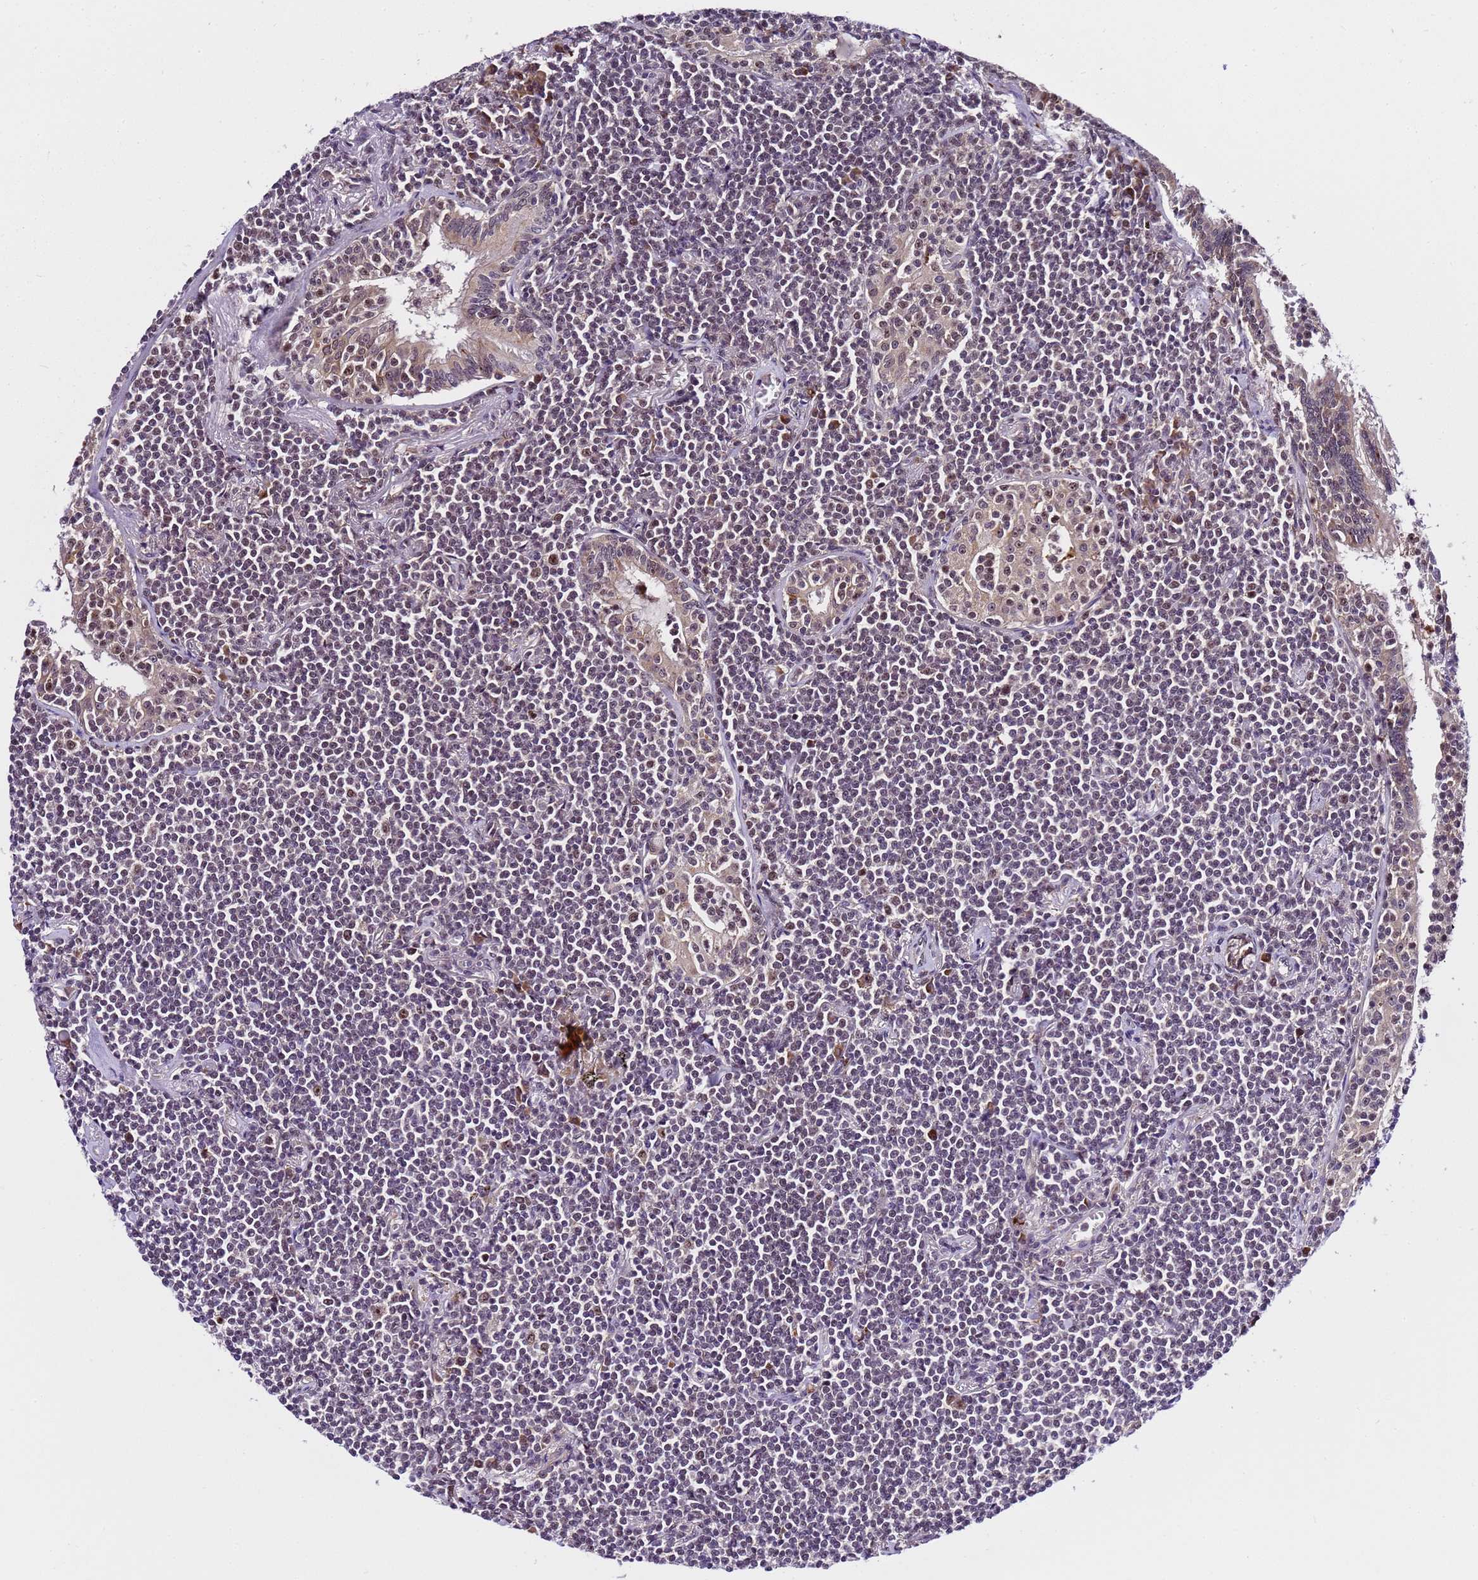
{"staining": {"intensity": "negative", "quantity": "none", "location": "none"}, "tissue": "lymphoma", "cell_type": "Tumor cells", "image_type": "cancer", "snomed": [{"axis": "morphology", "description": "Malignant lymphoma, non-Hodgkin's type, Low grade"}, {"axis": "topography", "description": "Lung"}], "caption": "Photomicrograph shows no protein staining in tumor cells of low-grade malignant lymphoma, non-Hodgkin's type tissue.", "gene": "SLX4IP", "patient": {"sex": "female", "age": 71}}